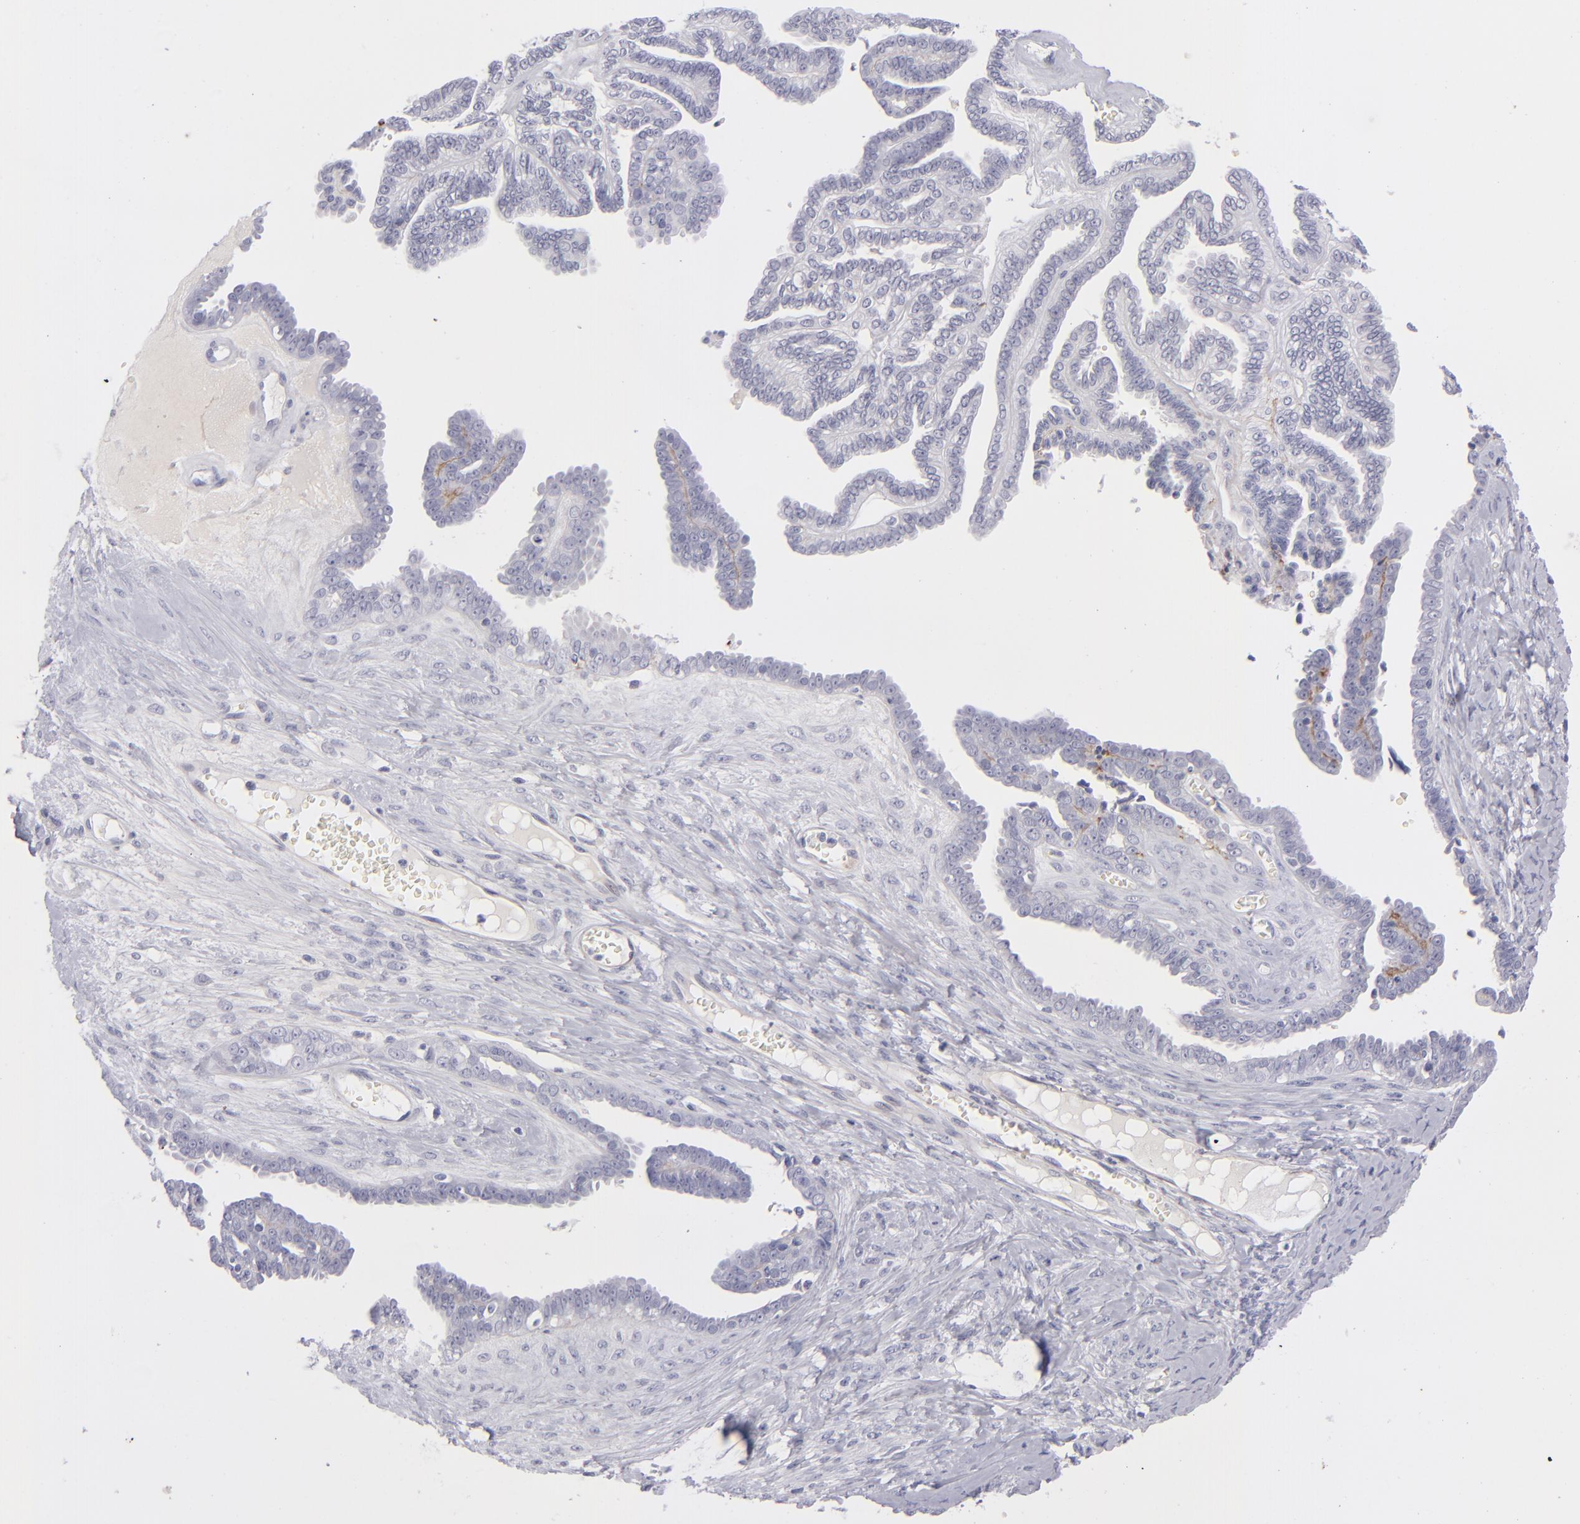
{"staining": {"intensity": "negative", "quantity": "none", "location": "none"}, "tissue": "ovarian cancer", "cell_type": "Tumor cells", "image_type": "cancer", "snomed": [{"axis": "morphology", "description": "Cystadenocarcinoma, serous, NOS"}, {"axis": "topography", "description": "Ovary"}], "caption": "Tumor cells show no significant protein positivity in serous cystadenocarcinoma (ovarian).", "gene": "ITGB4", "patient": {"sex": "female", "age": 71}}